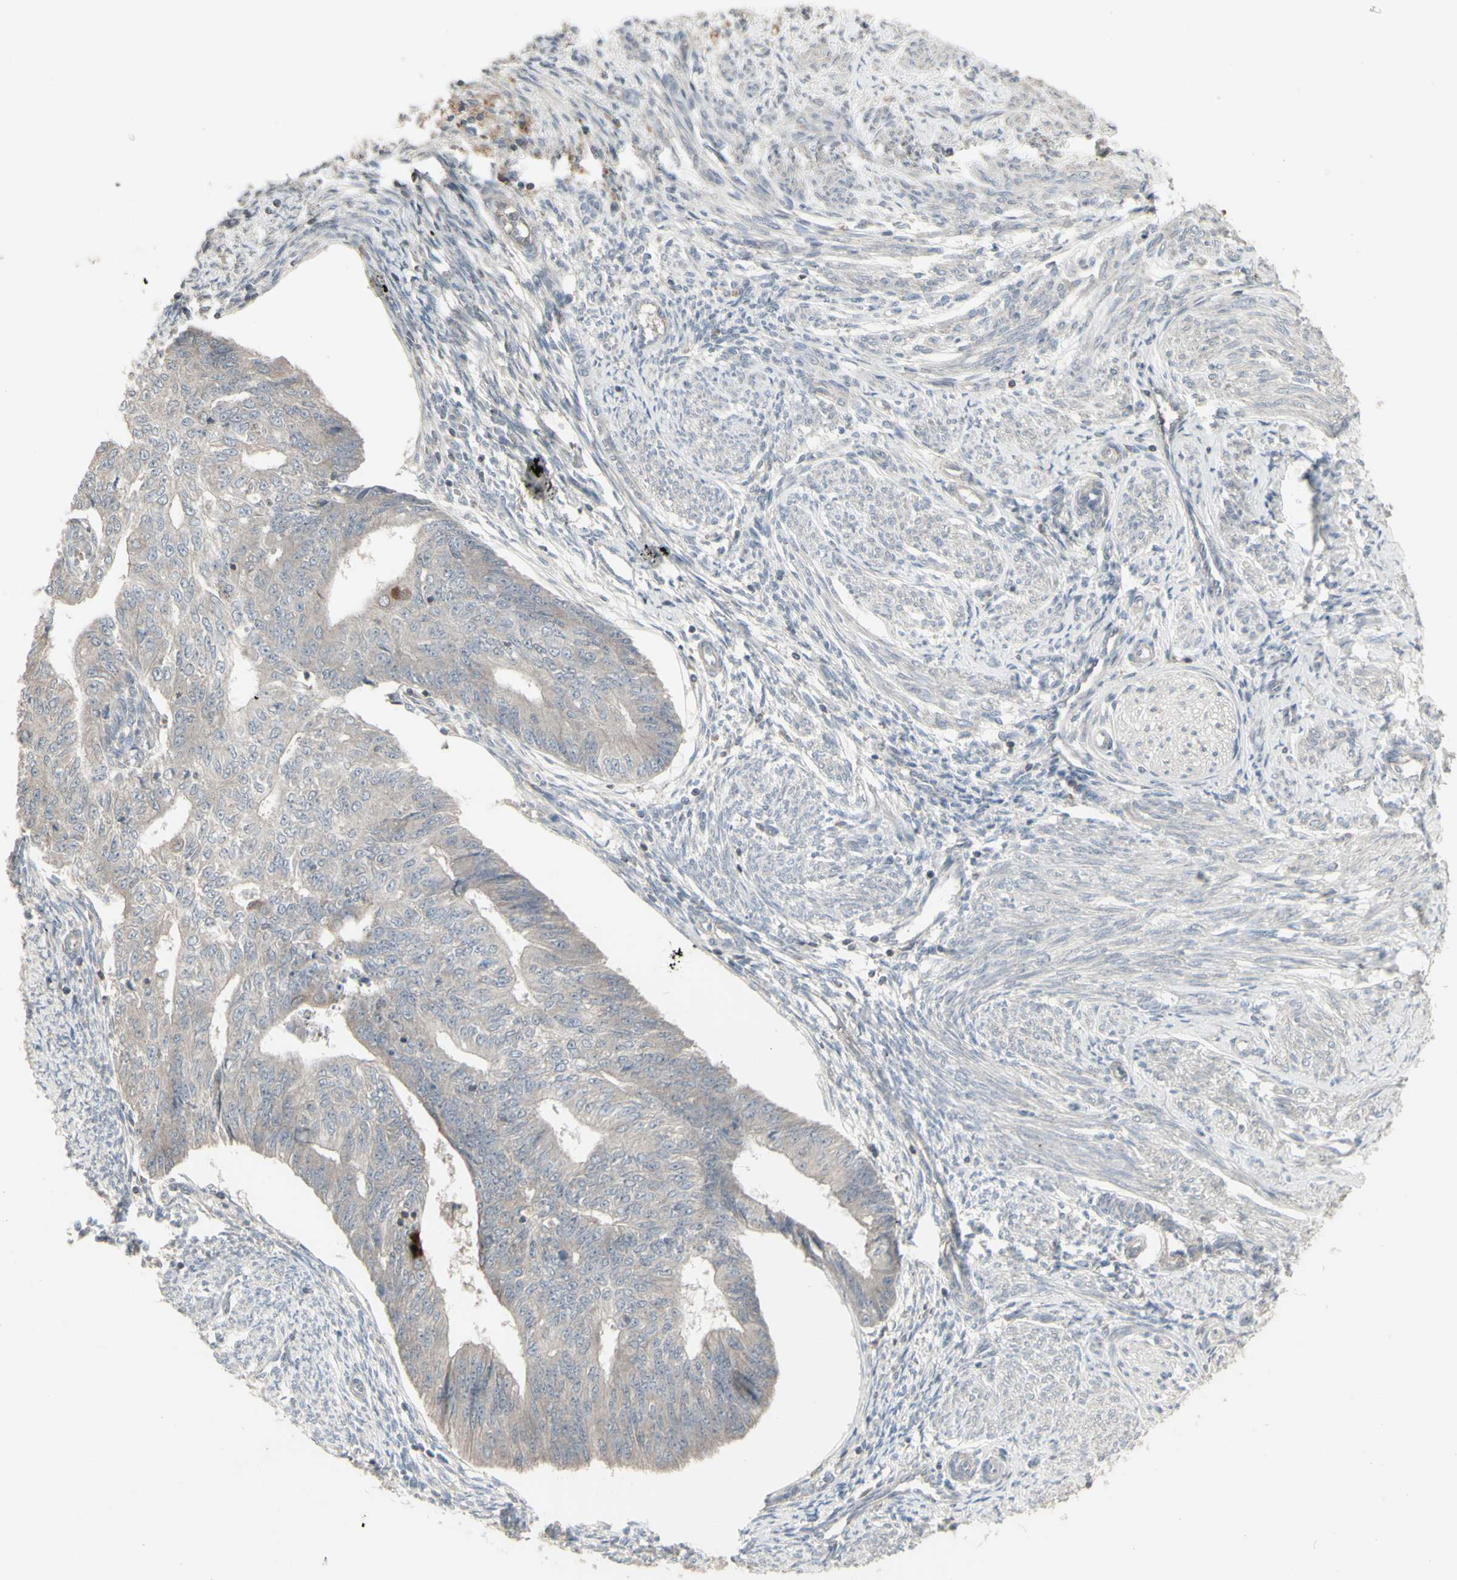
{"staining": {"intensity": "negative", "quantity": "none", "location": "none"}, "tissue": "endometrial cancer", "cell_type": "Tumor cells", "image_type": "cancer", "snomed": [{"axis": "morphology", "description": "Adenocarcinoma, NOS"}, {"axis": "topography", "description": "Endometrium"}], "caption": "Immunohistochemistry histopathology image of endometrial cancer stained for a protein (brown), which displays no positivity in tumor cells.", "gene": "CSK", "patient": {"sex": "female", "age": 32}}